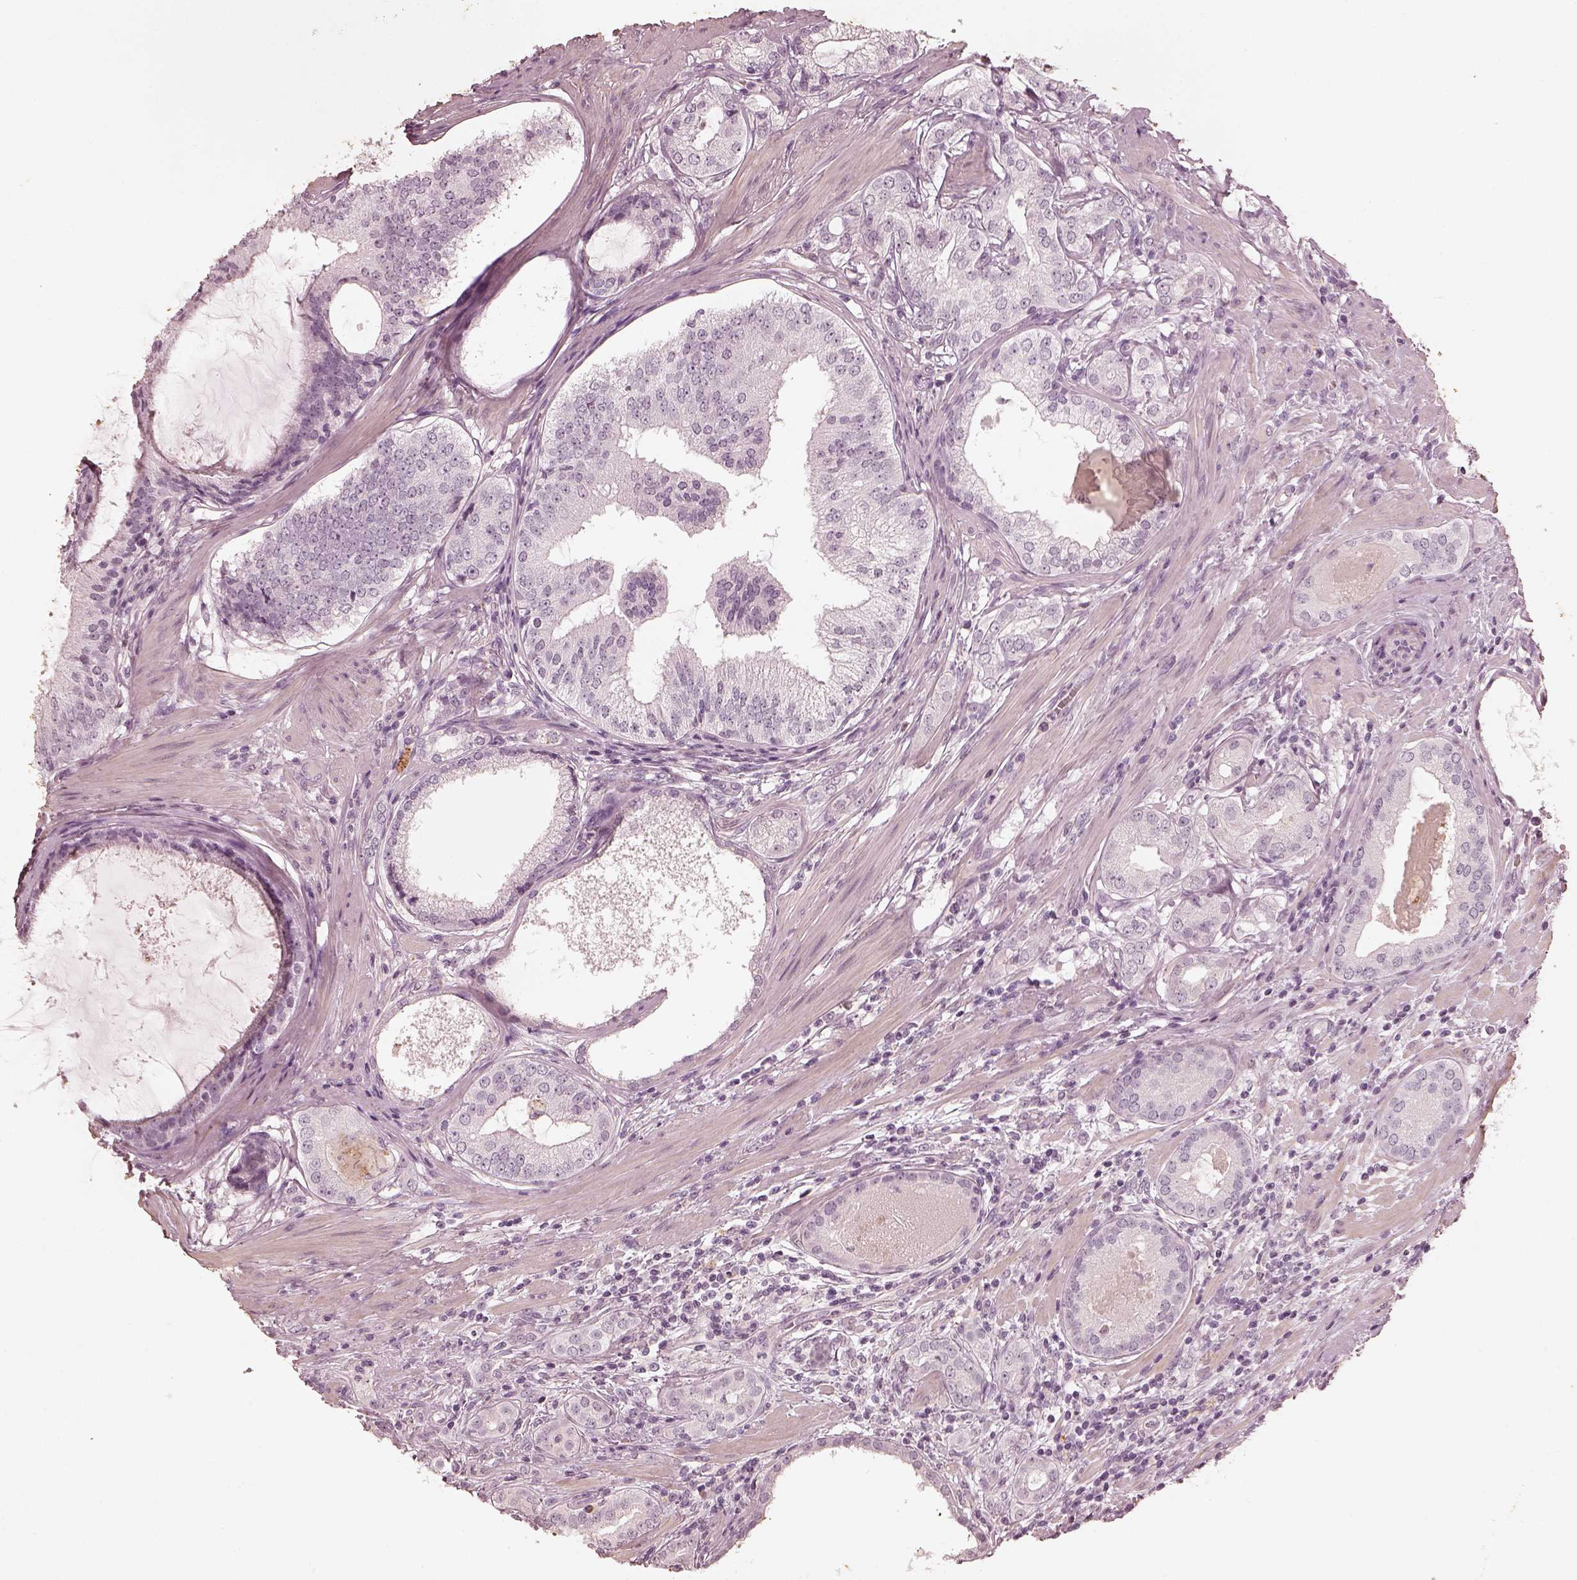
{"staining": {"intensity": "negative", "quantity": "none", "location": "none"}, "tissue": "prostate cancer", "cell_type": "Tumor cells", "image_type": "cancer", "snomed": [{"axis": "morphology", "description": "Adenocarcinoma, High grade"}, {"axis": "topography", "description": "Prostate and seminal vesicle, NOS"}], "caption": "A photomicrograph of prostate high-grade adenocarcinoma stained for a protein demonstrates no brown staining in tumor cells.", "gene": "ADRB3", "patient": {"sex": "male", "age": 62}}